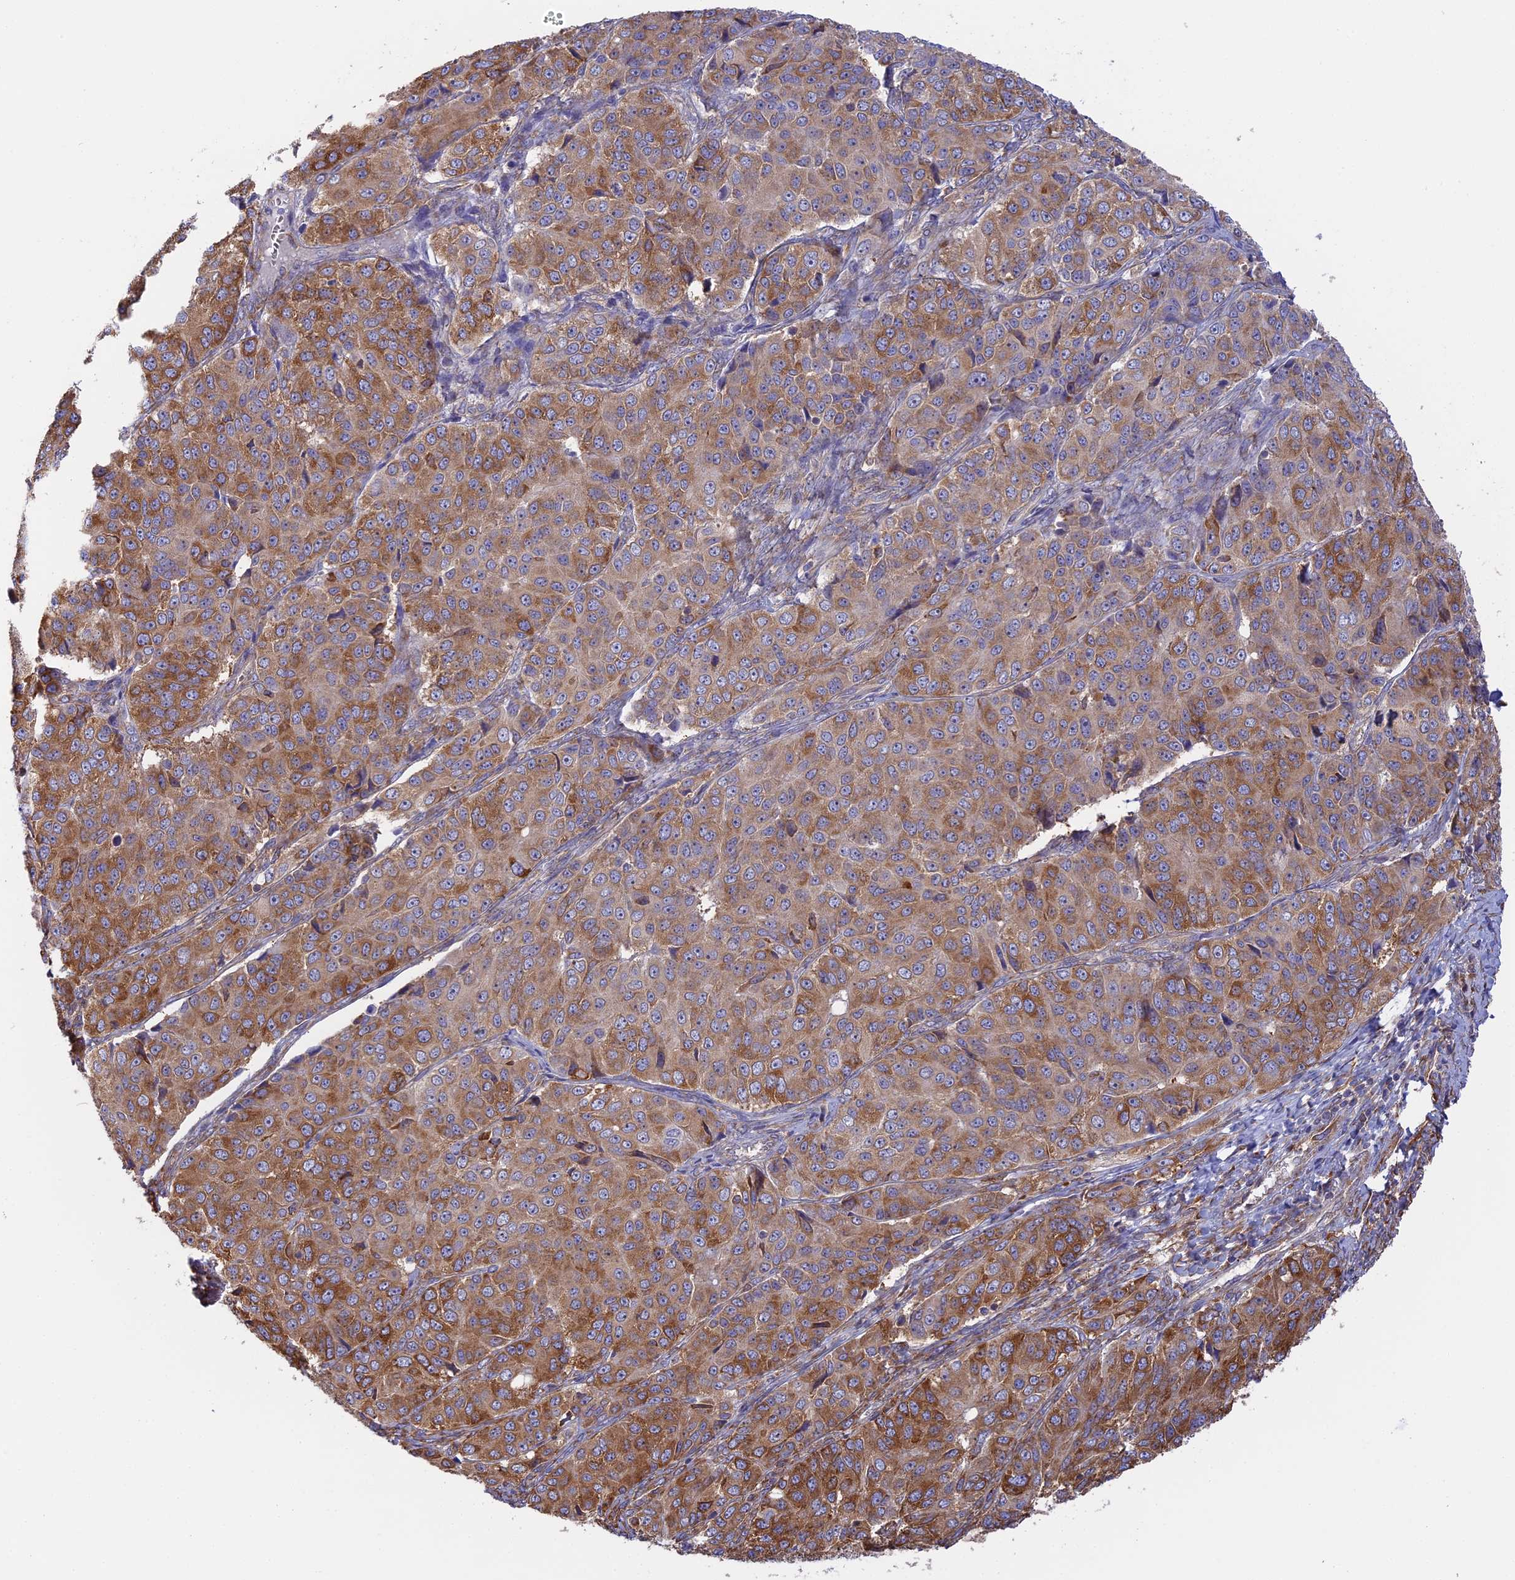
{"staining": {"intensity": "moderate", "quantity": ">75%", "location": "cytoplasmic/membranous"}, "tissue": "ovarian cancer", "cell_type": "Tumor cells", "image_type": "cancer", "snomed": [{"axis": "morphology", "description": "Carcinoma, endometroid"}, {"axis": "topography", "description": "Ovary"}], "caption": "Immunohistochemistry (IHC) micrograph of human ovarian cancer stained for a protein (brown), which exhibits medium levels of moderate cytoplasmic/membranous positivity in approximately >75% of tumor cells.", "gene": "GMIP", "patient": {"sex": "female", "age": 51}}